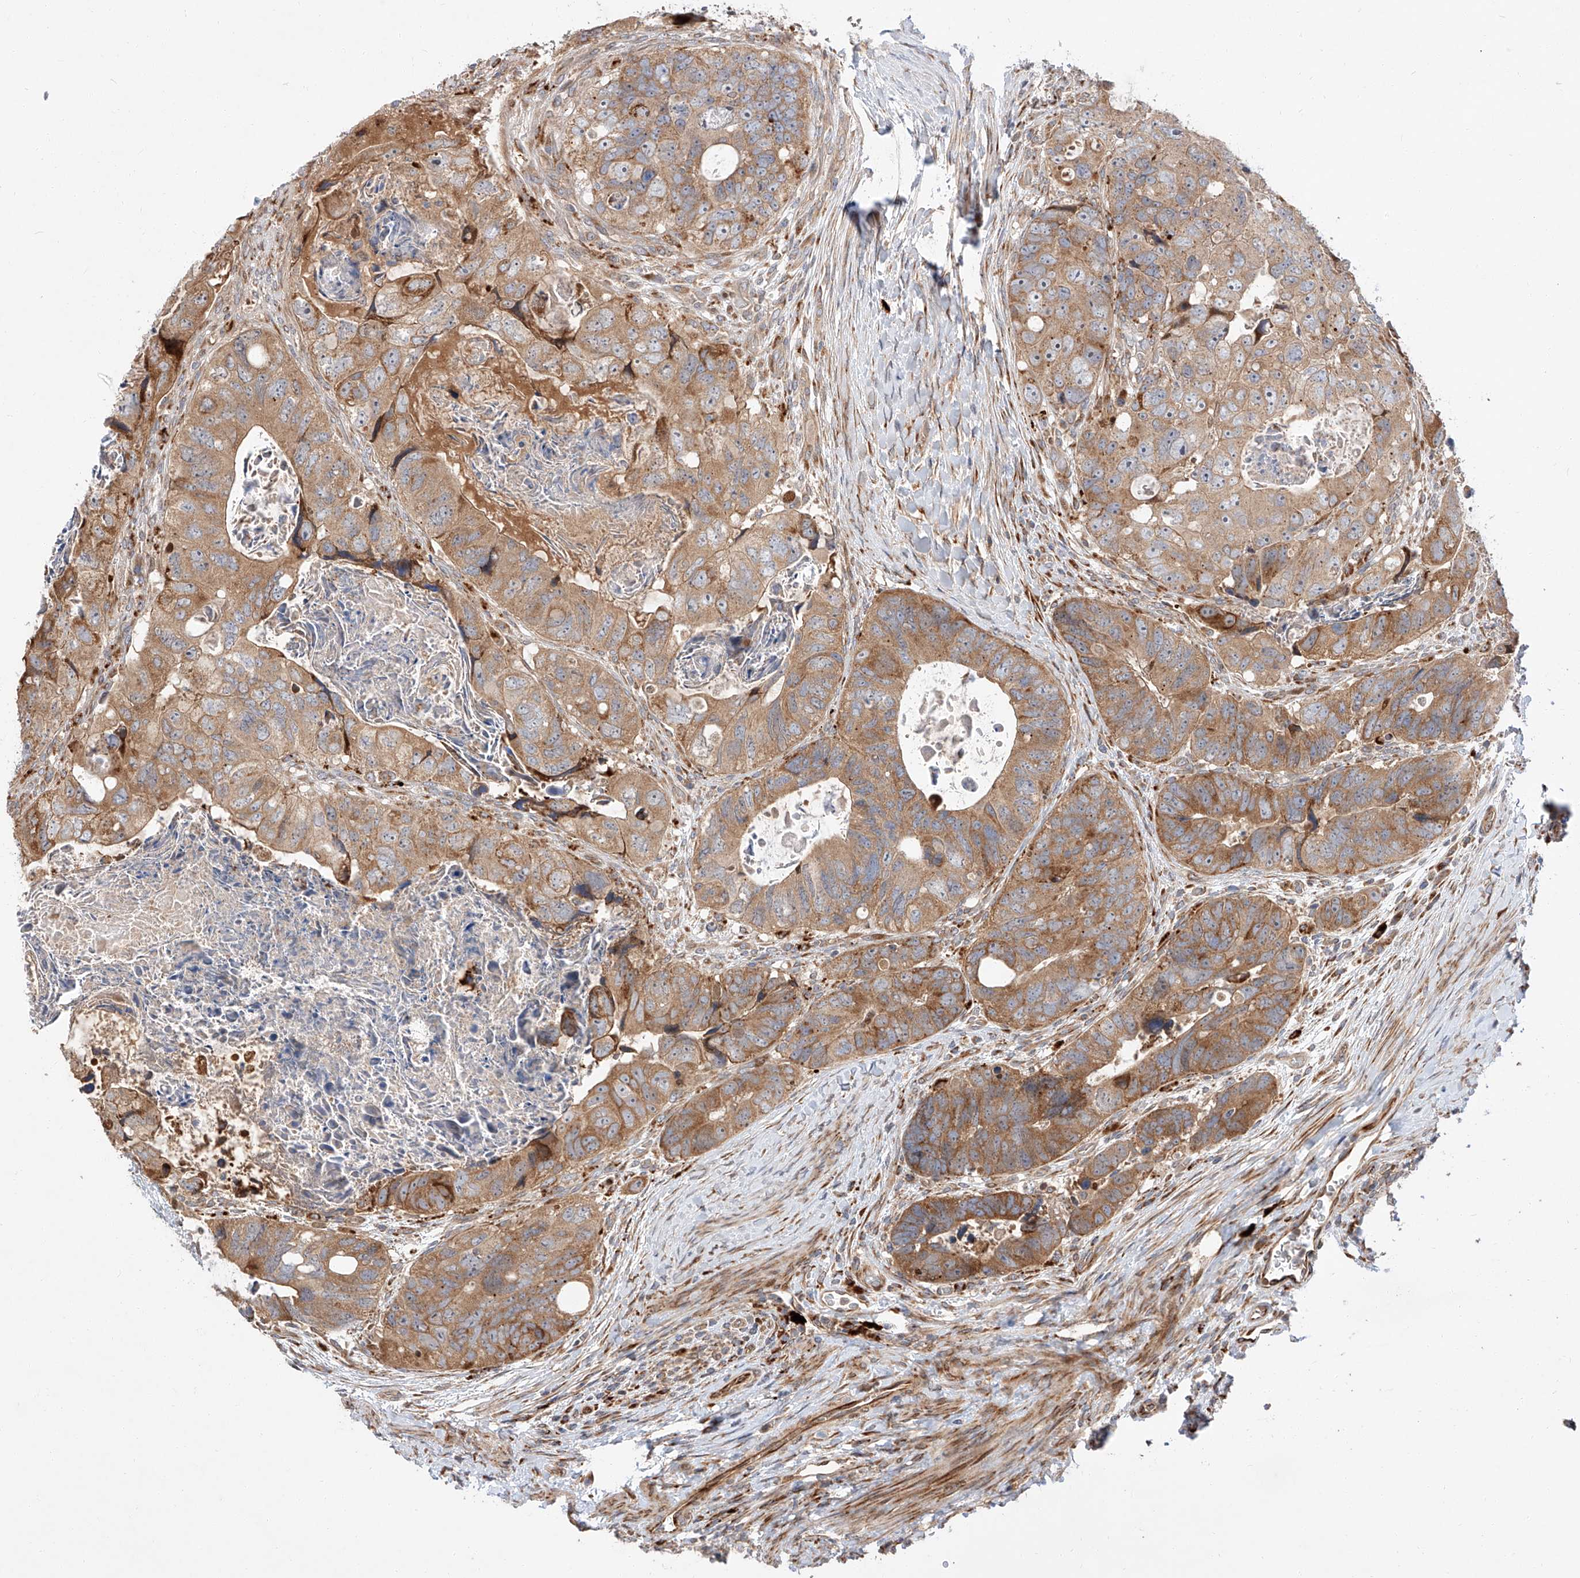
{"staining": {"intensity": "moderate", "quantity": "25%-75%", "location": "cytoplasmic/membranous"}, "tissue": "colorectal cancer", "cell_type": "Tumor cells", "image_type": "cancer", "snomed": [{"axis": "morphology", "description": "Adenocarcinoma, NOS"}, {"axis": "topography", "description": "Rectum"}], "caption": "Immunohistochemistry (IHC) of human colorectal adenocarcinoma reveals medium levels of moderate cytoplasmic/membranous positivity in about 25%-75% of tumor cells. The staining is performed using DAB brown chromogen to label protein expression. The nuclei are counter-stained blue using hematoxylin.", "gene": "DIRAS3", "patient": {"sex": "male", "age": 59}}